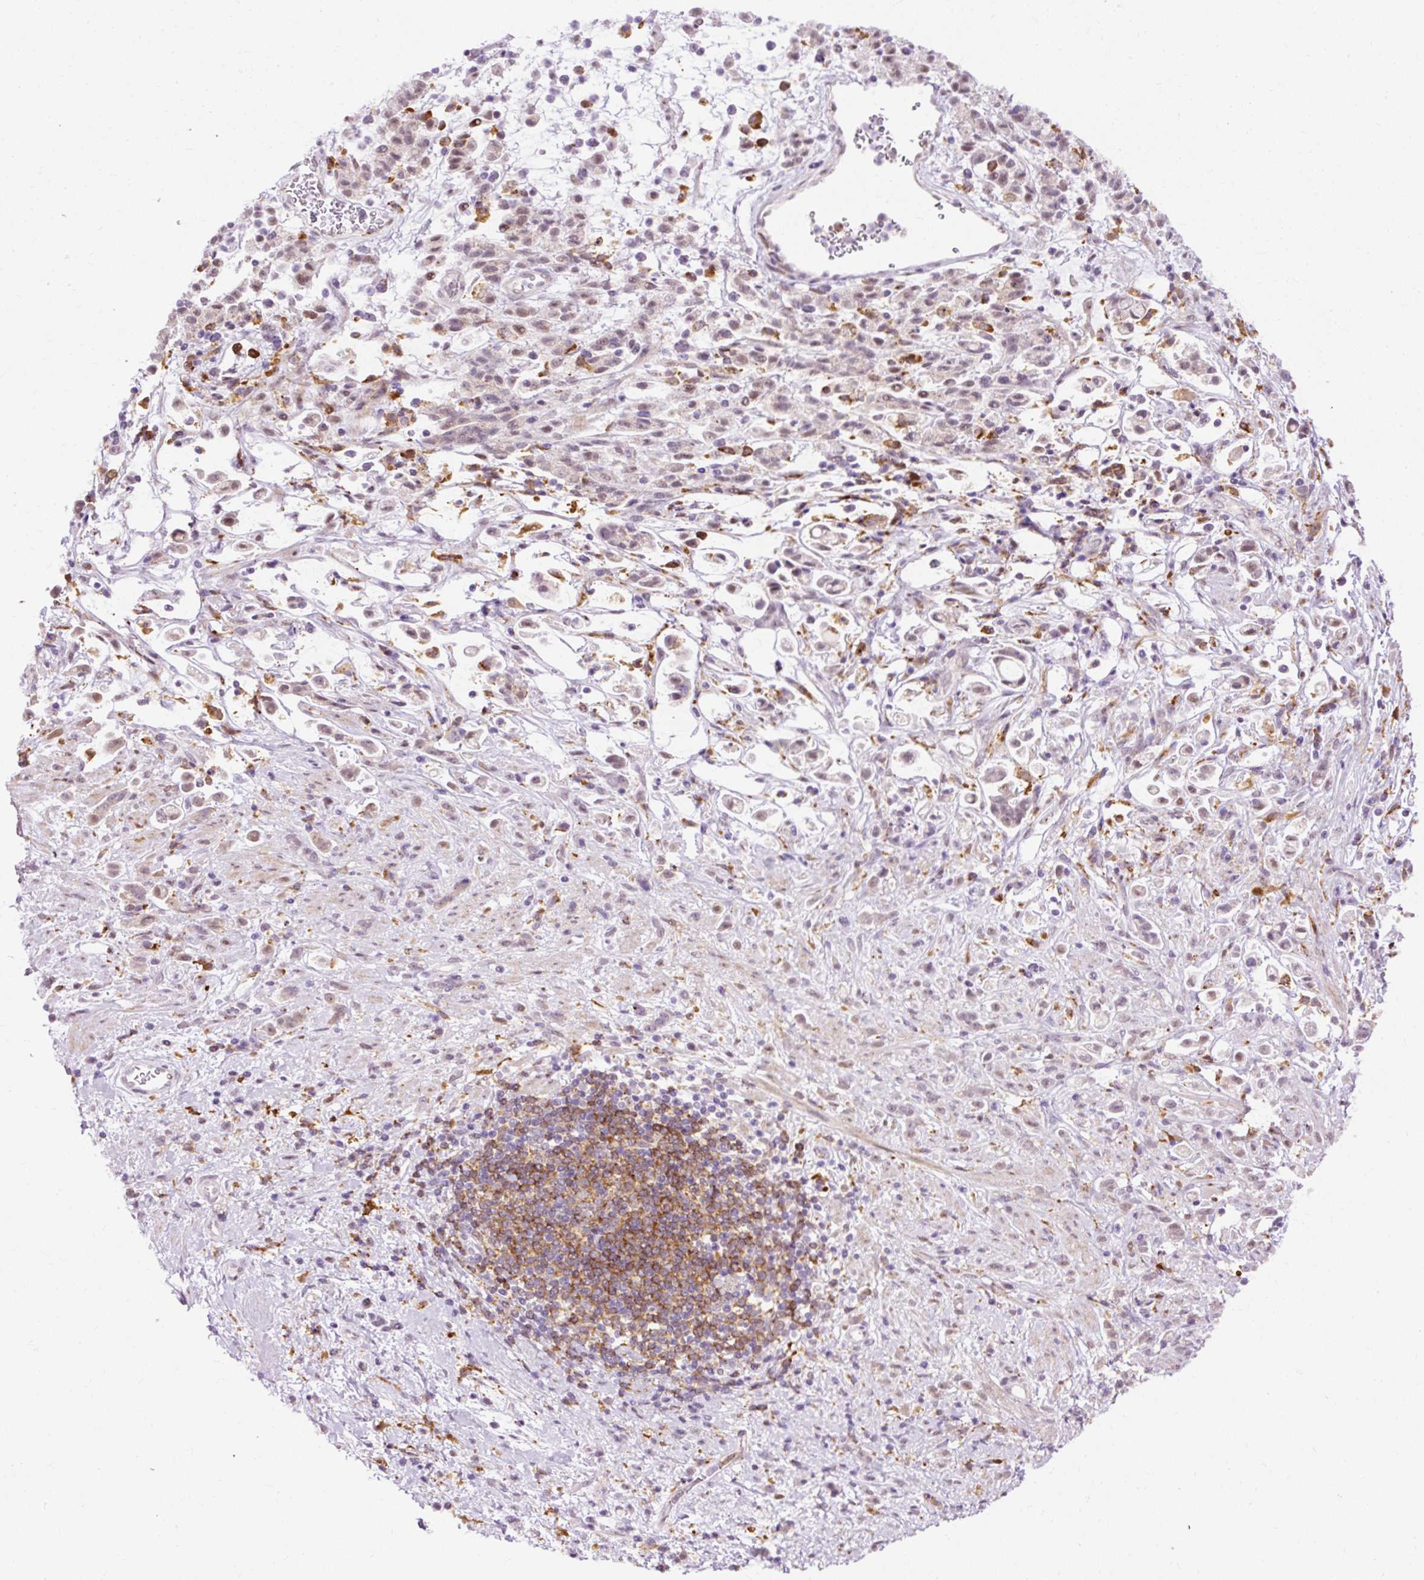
{"staining": {"intensity": "weak", "quantity": "25%-75%", "location": "nuclear"}, "tissue": "stomach cancer", "cell_type": "Tumor cells", "image_type": "cancer", "snomed": [{"axis": "morphology", "description": "Adenocarcinoma, NOS"}, {"axis": "topography", "description": "Stomach"}], "caption": "IHC of stomach cancer displays low levels of weak nuclear expression in approximately 25%-75% of tumor cells.", "gene": "LY86", "patient": {"sex": "female", "age": 60}}